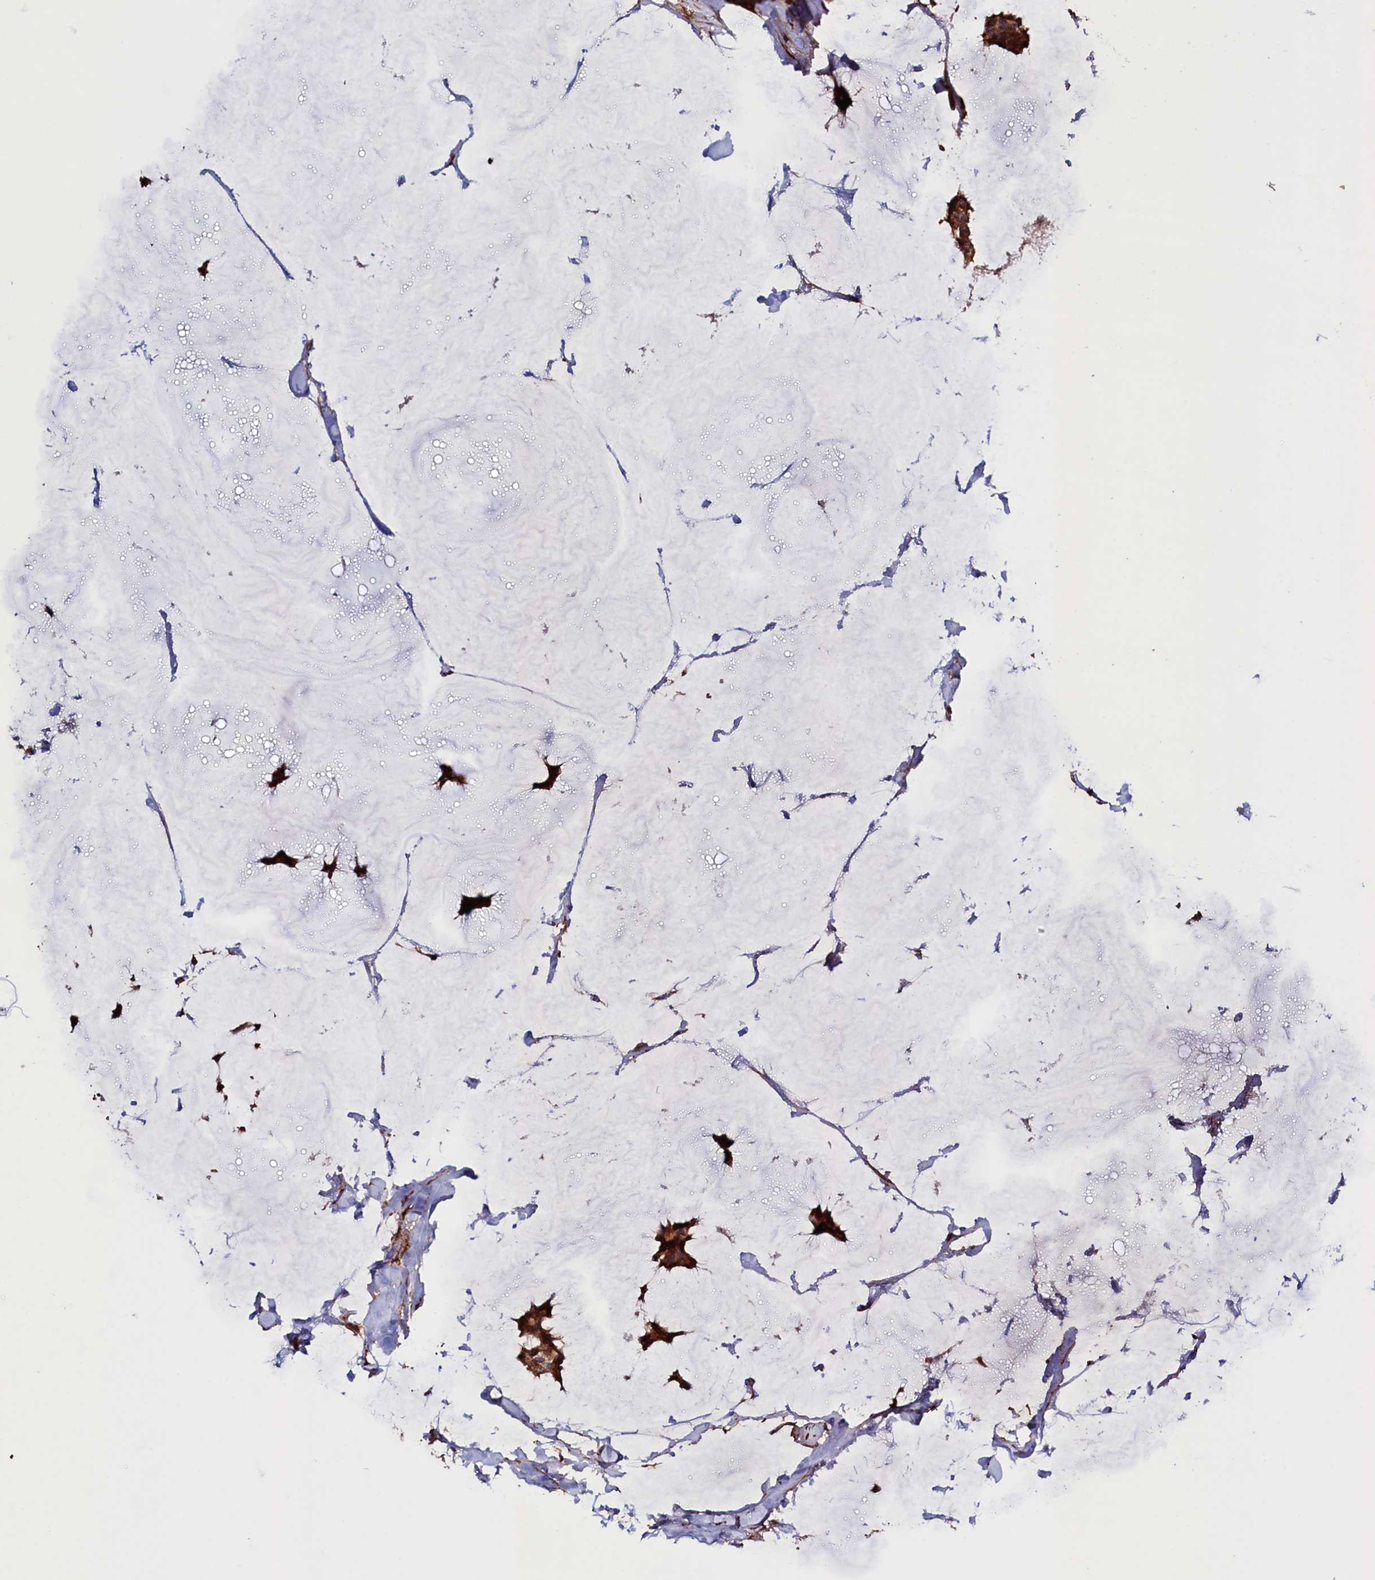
{"staining": {"intensity": "strong", "quantity": ">75%", "location": "cytoplasmic/membranous"}, "tissue": "breast cancer", "cell_type": "Tumor cells", "image_type": "cancer", "snomed": [{"axis": "morphology", "description": "Duct carcinoma"}, {"axis": "topography", "description": "Breast"}], "caption": "Immunohistochemical staining of human intraductal carcinoma (breast) displays strong cytoplasmic/membranous protein staining in about >75% of tumor cells. Nuclei are stained in blue.", "gene": "DUOXA1", "patient": {"sex": "female", "age": 93}}